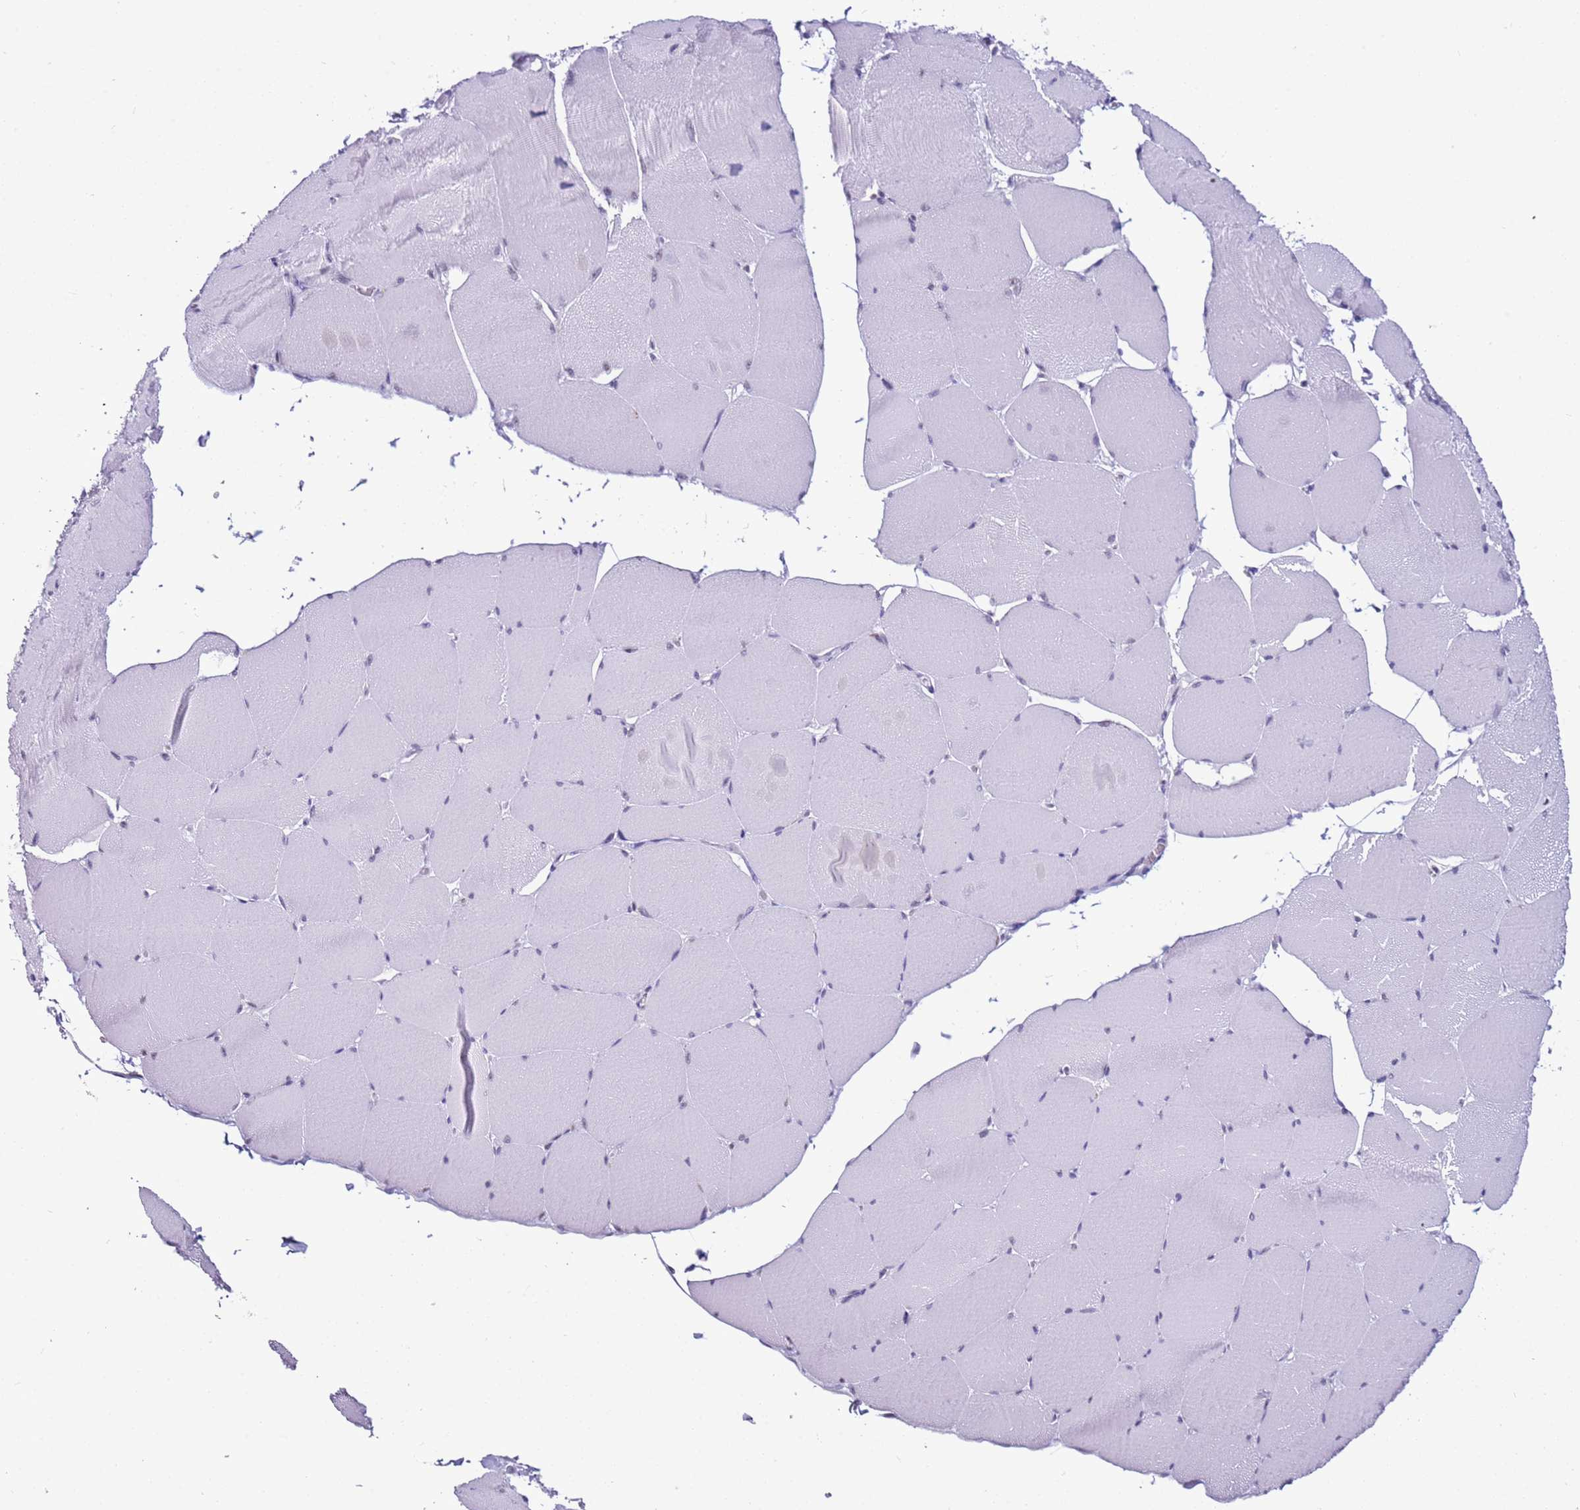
{"staining": {"intensity": "negative", "quantity": "none", "location": "none"}, "tissue": "skeletal muscle", "cell_type": "Myocytes", "image_type": "normal", "snomed": [{"axis": "morphology", "description": "Normal tissue, NOS"}, {"axis": "topography", "description": "Skeletal muscle"}, {"axis": "topography", "description": "Head-Neck"}], "caption": "Immunohistochemistry (IHC) histopathology image of normal skeletal muscle: human skeletal muscle stained with DAB shows no significant protein positivity in myocytes.", "gene": "DHX15", "patient": {"sex": "male", "age": 66}}